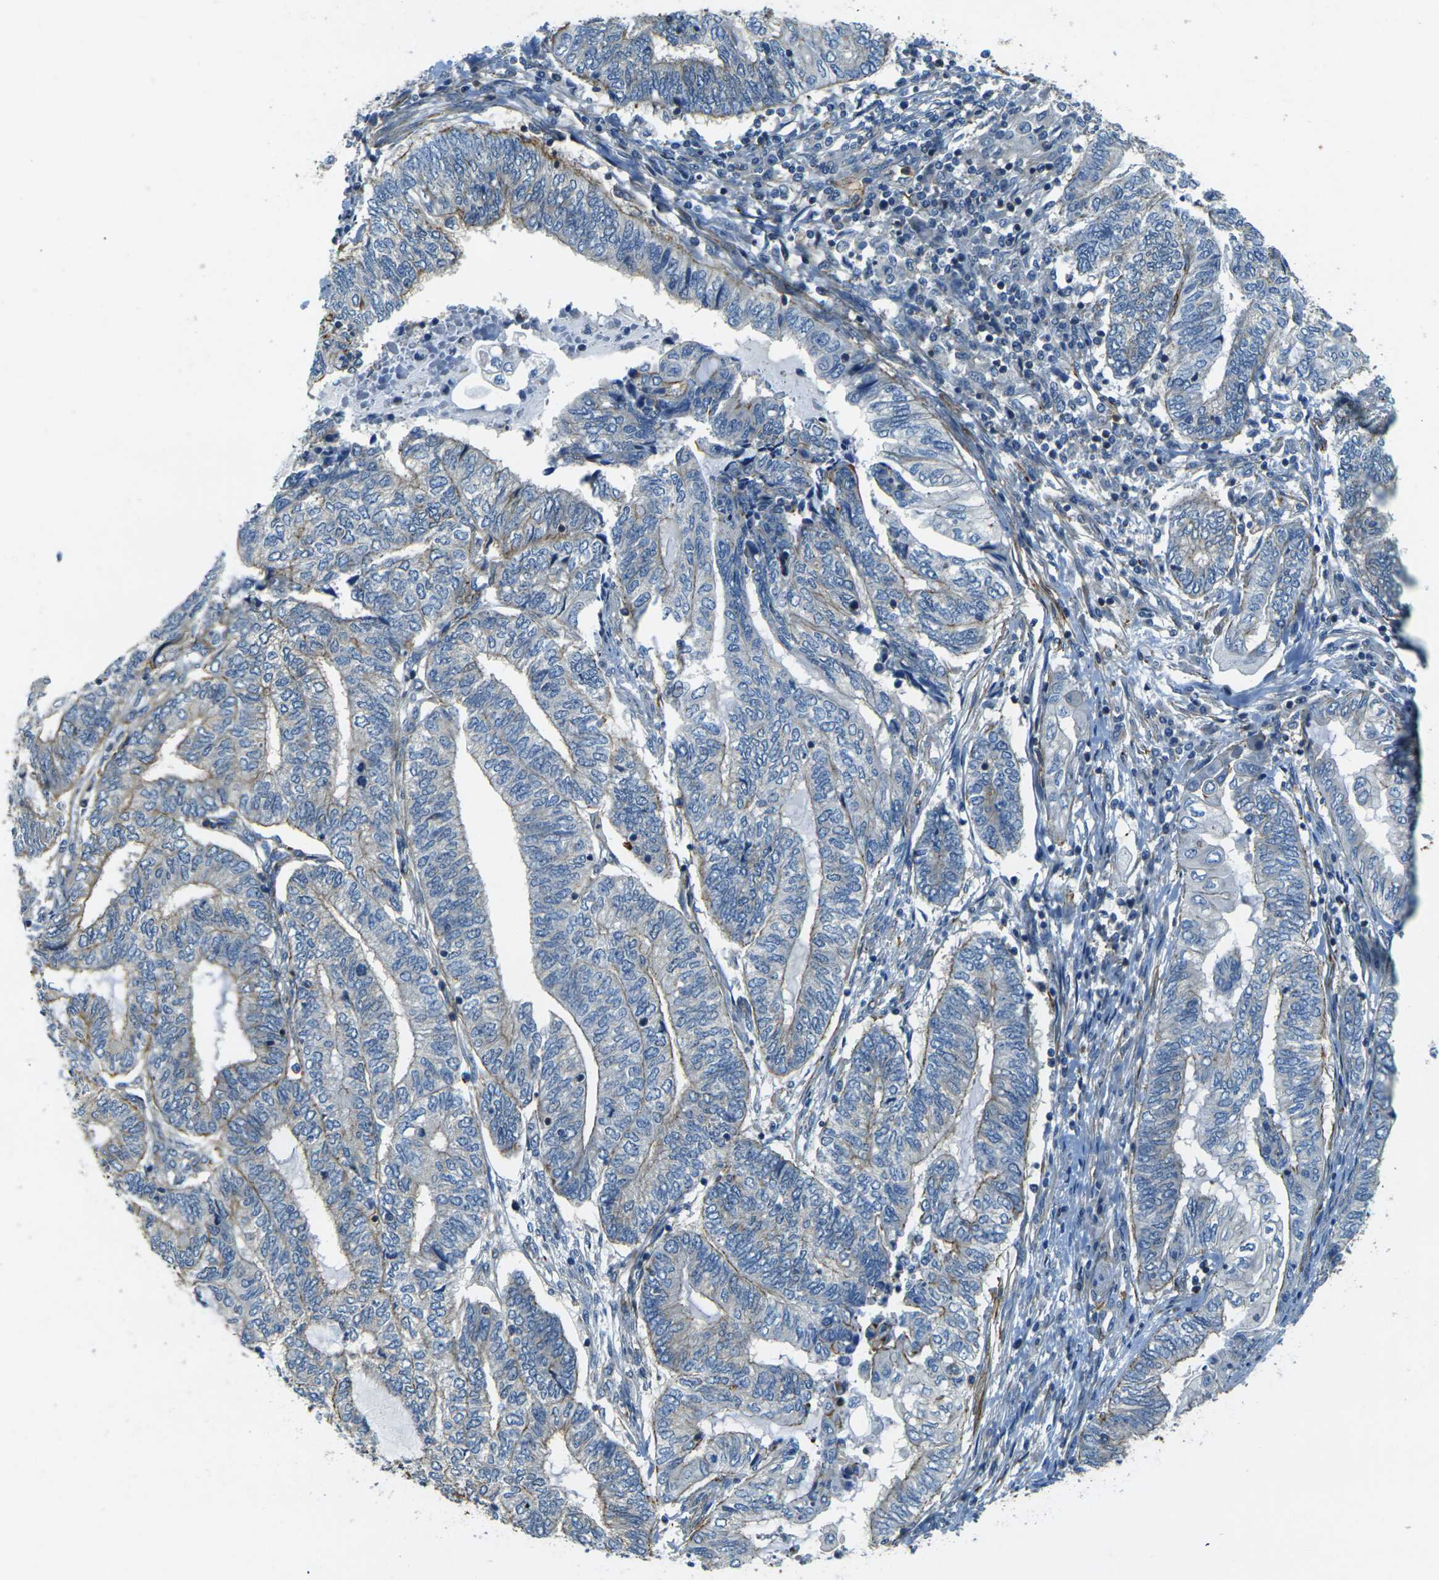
{"staining": {"intensity": "weak", "quantity": "<25%", "location": "cytoplasmic/membranous"}, "tissue": "endometrial cancer", "cell_type": "Tumor cells", "image_type": "cancer", "snomed": [{"axis": "morphology", "description": "Adenocarcinoma, NOS"}, {"axis": "topography", "description": "Uterus"}, {"axis": "topography", "description": "Endometrium"}], "caption": "Endometrial cancer (adenocarcinoma) was stained to show a protein in brown. There is no significant positivity in tumor cells.", "gene": "EPHA7", "patient": {"sex": "female", "age": 70}}